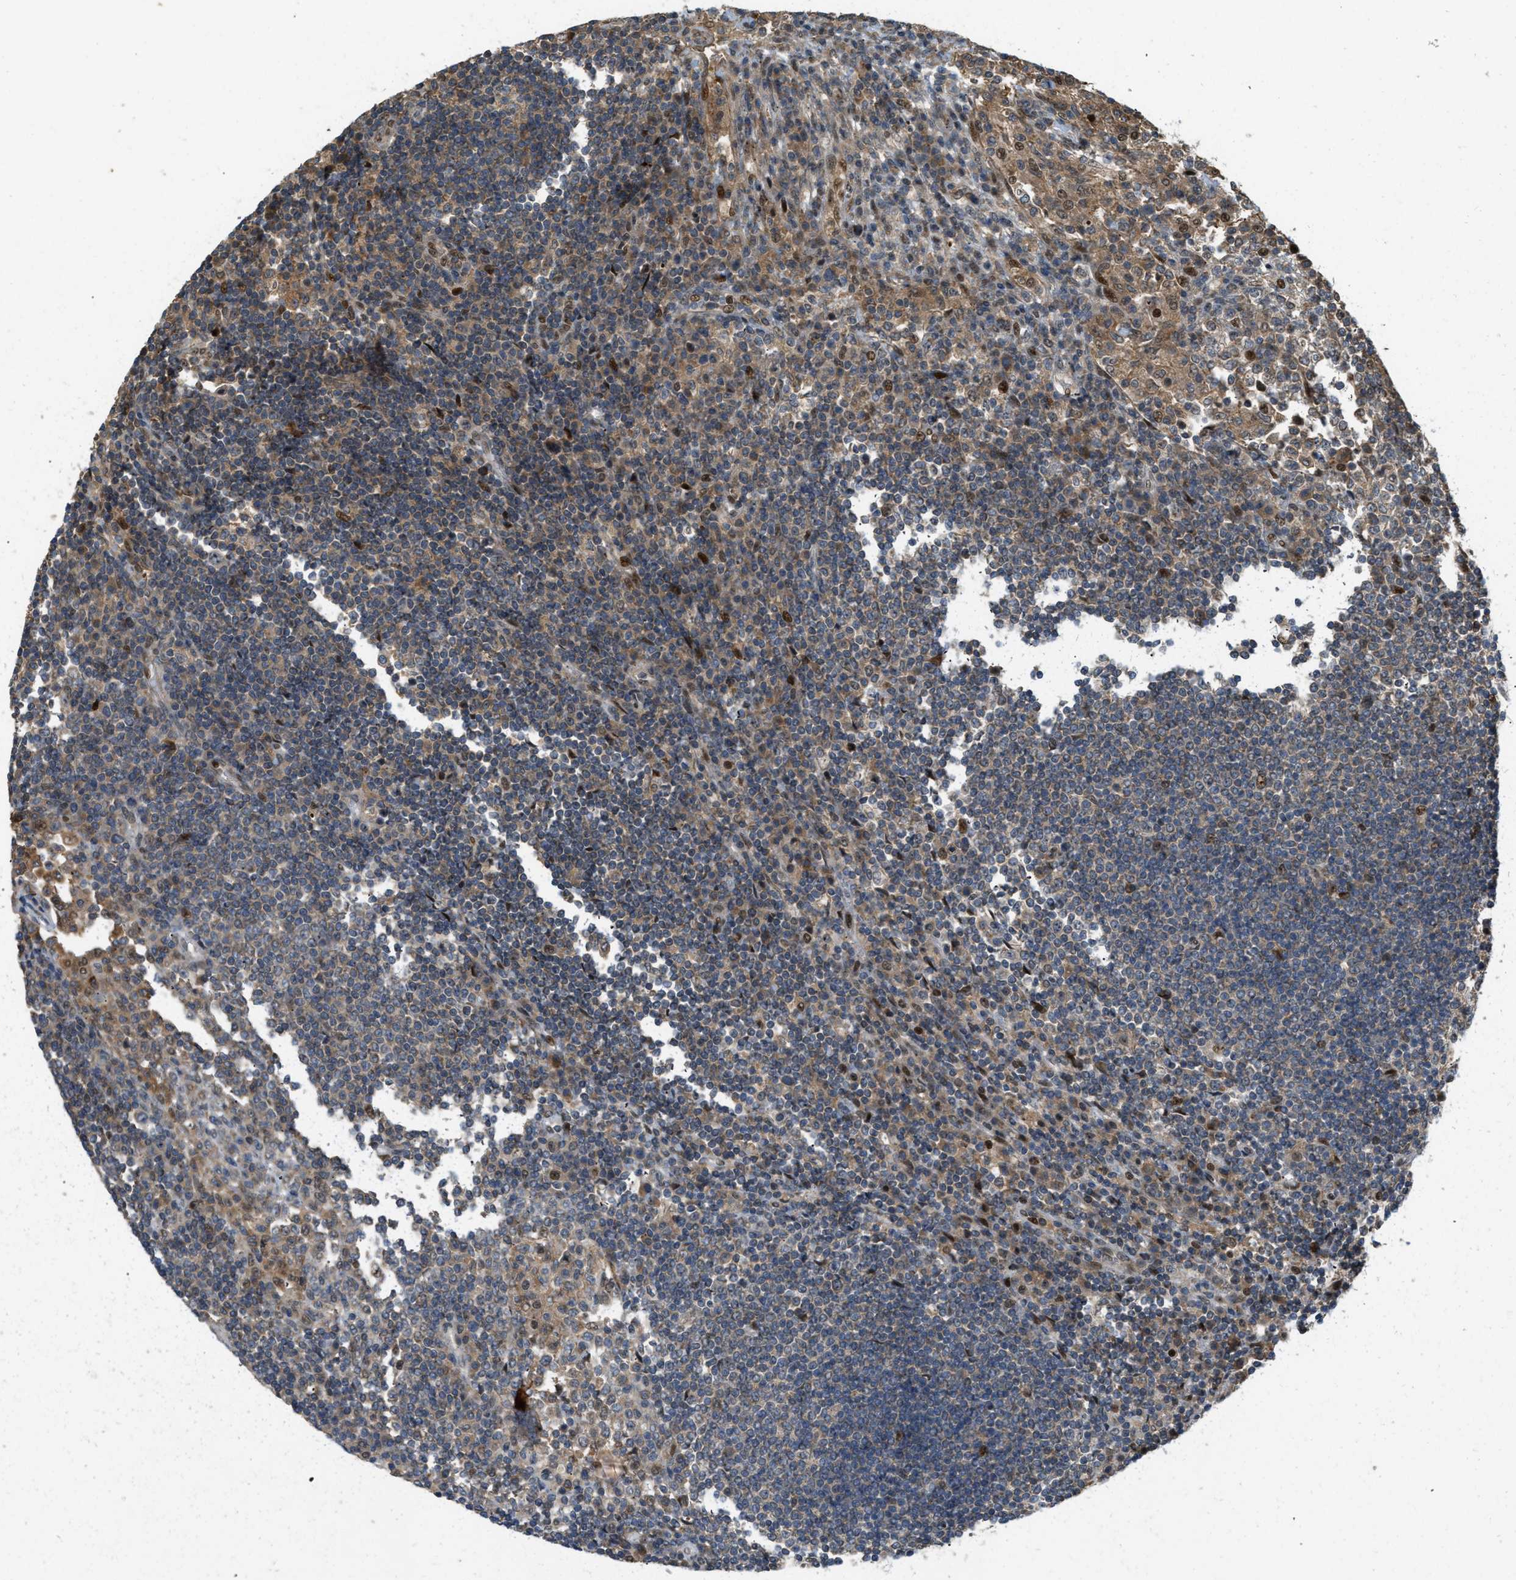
{"staining": {"intensity": "weak", "quantity": "<25%", "location": "cytoplasmic/membranous"}, "tissue": "lymph node", "cell_type": "Germinal center cells", "image_type": "normal", "snomed": [{"axis": "morphology", "description": "Normal tissue, NOS"}, {"axis": "topography", "description": "Lymph node"}], "caption": "Immunohistochemistry (IHC) of benign human lymph node shows no staining in germinal center cells.", "gene": "TRAPPC14", "patient": {"sex": "female", "age": 53}}